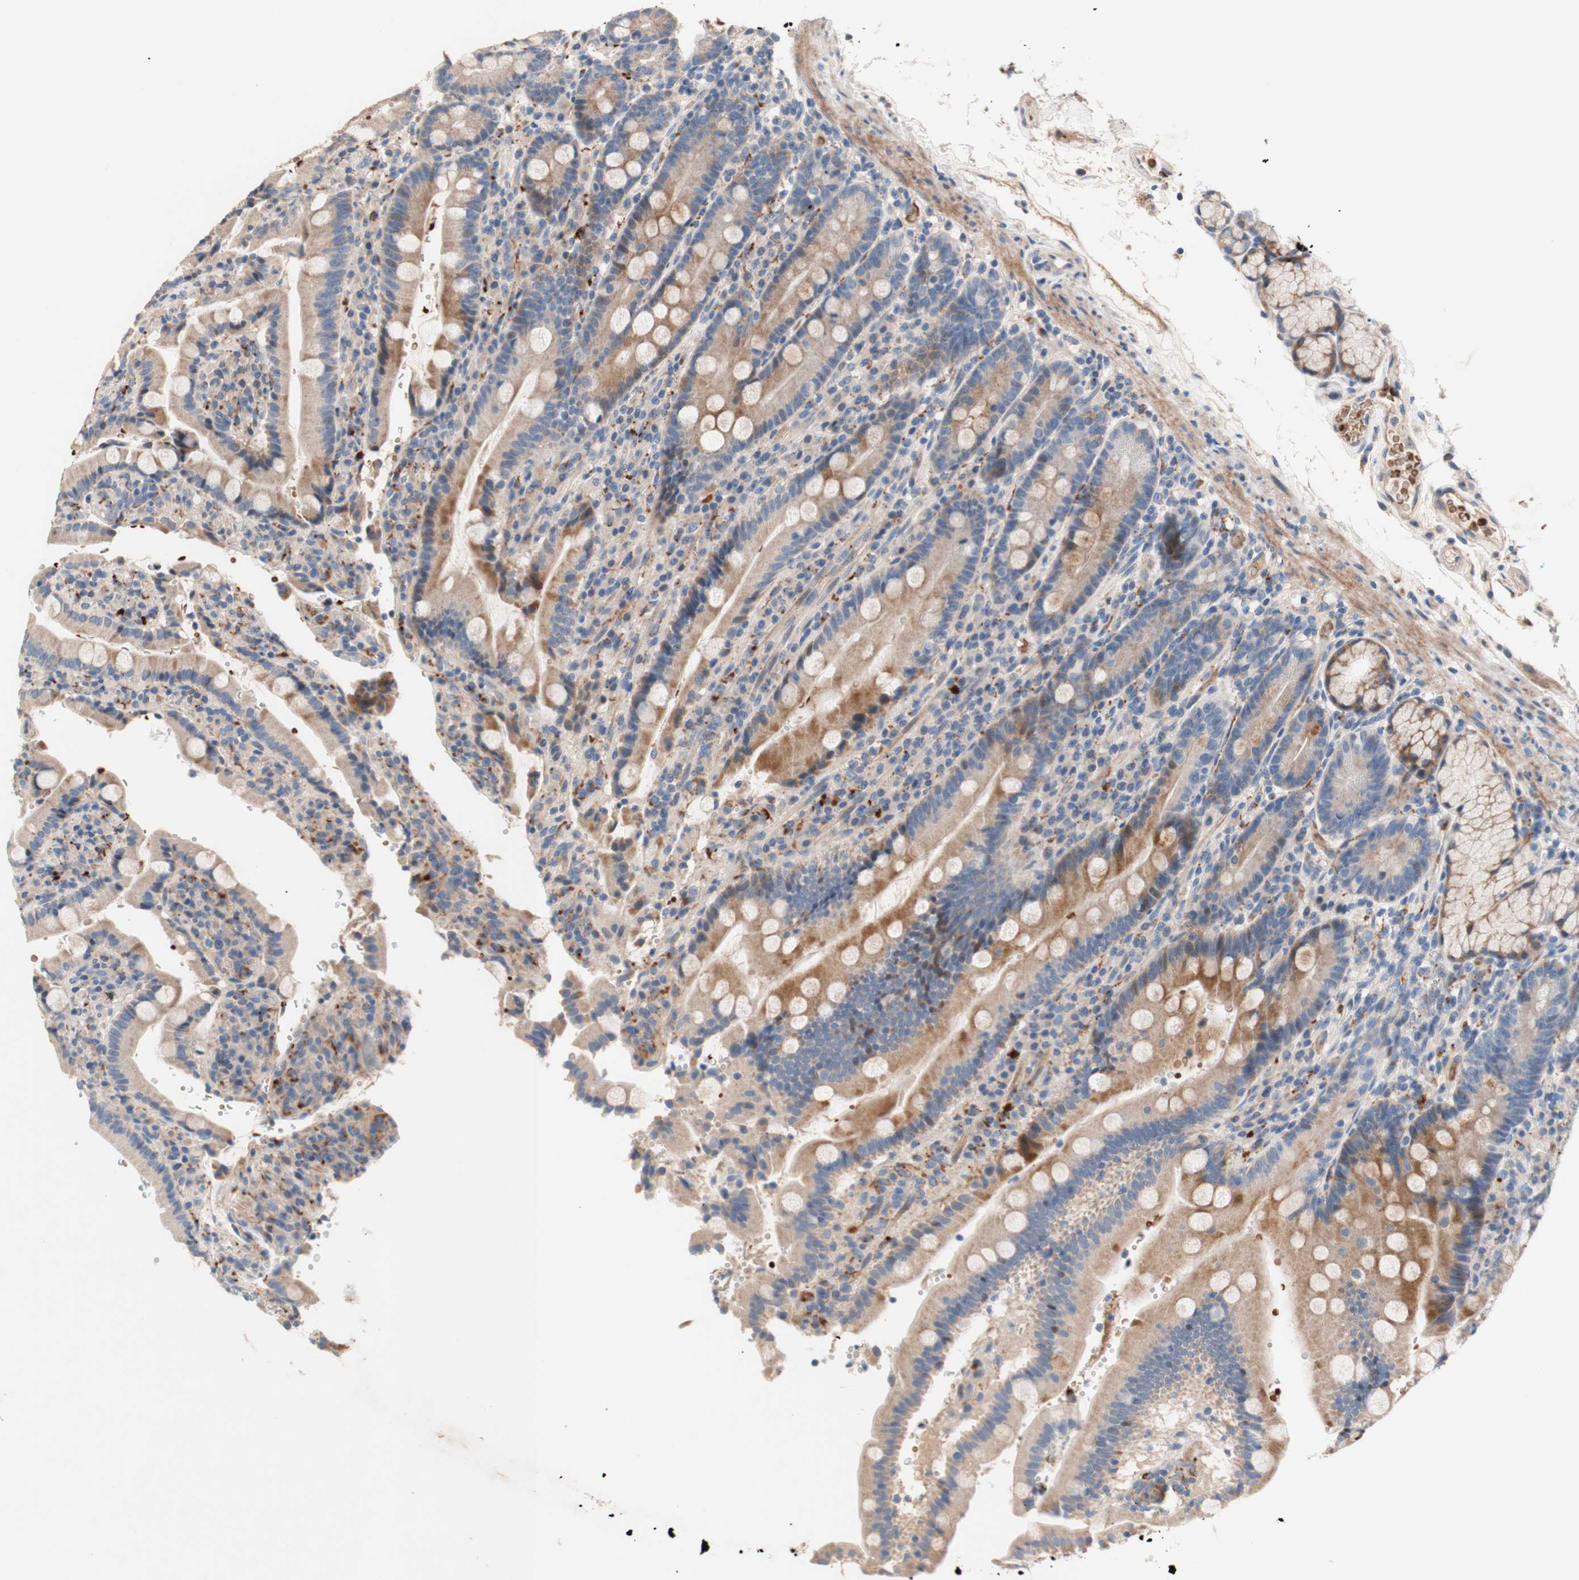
{"staining": {"intensity": "moderate", "quantity": "25%-75%", "location": "cytoplasmic/membranous"}, "tissue": "duodenum", "cell_type": "Glandular cells", "image_type": "normal", "snomed": [{"axis": "morphology", "description": "Normal tissue, NOS"}, {"axis": "topography", "description": "Small intestine, NOS"}], "caption": "IHC (DAB) staining of normal human duodenum demonstrates moderate cytoplasmic/membranous protein staining in about 25%-75% of glandular cells.", "gene": "CDON", "patient": {"sex": "female", "age": 71}}